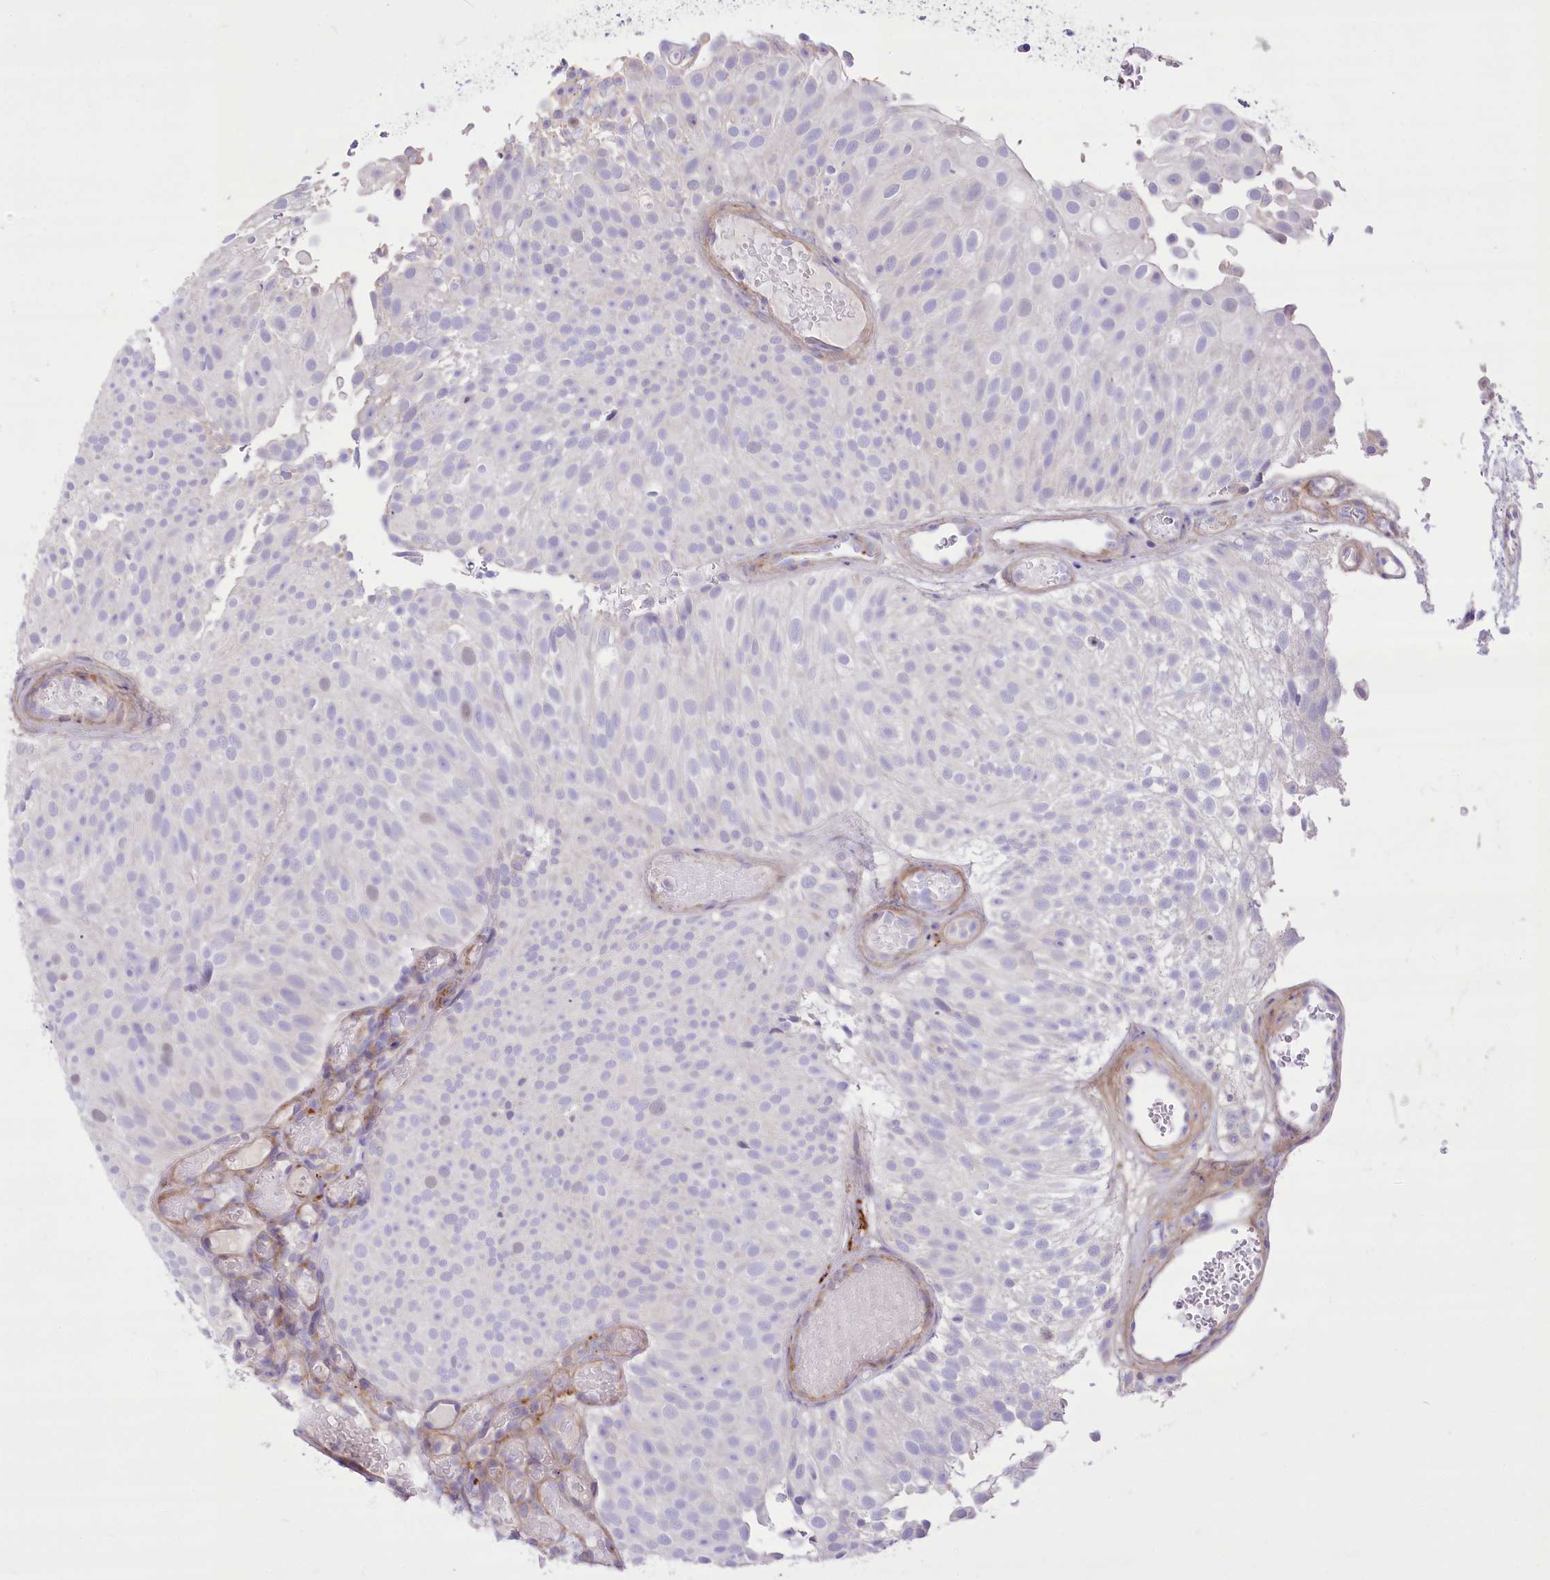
{"staining": {"intensity": "negative", "quantity": "none", "location": "none"}, "tissue": "urothelial cancer", "cell_type": "Tumor cells", "image_type": "cancer", "snomed": [{"axis": "morphology", "description": "Urothelial carcinoma, Low grade"}, {"axis": "topography", "description": "Urinary bladder"}], "caption": "IHC histopathology image of neoplastic tissue: human low-grade urothelial carcinoma stained with DAB shows no significant protein expression in tumor cells.", "gene": "ANGPTL3", "patient": {"sex": "male", "age": 78}}